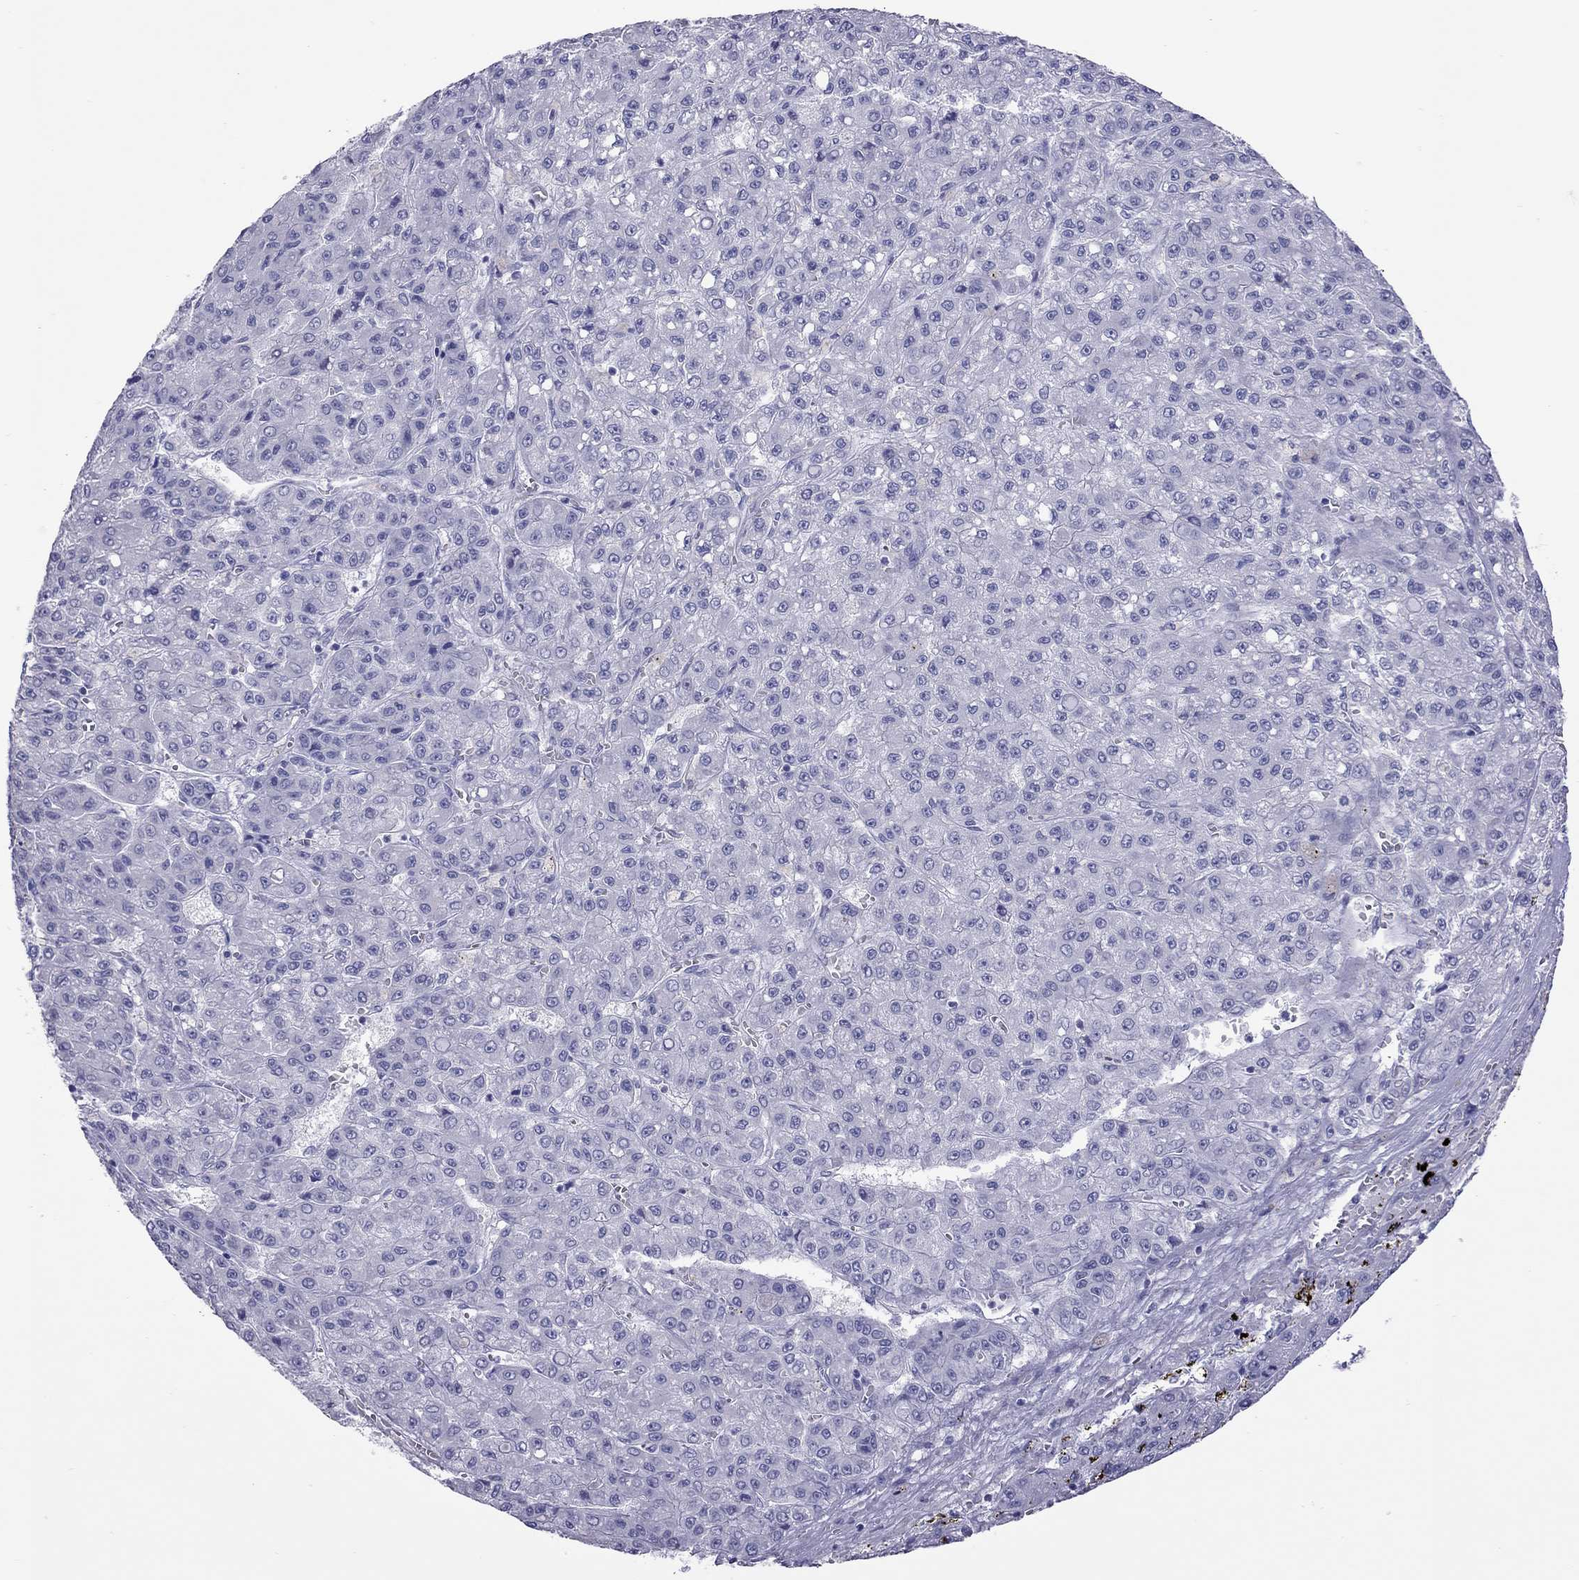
{"staining": {"intensity": "negative", "quantity": "none", "location": "none"}, "tissue": "liver cancer", "cell_type": "Tumor cells", "image_type": "cancer", "snomed": [{"axis": "morphology", "description": "Carcinoma, Hepatocellular, NOS"}, {"axis": "topography", "description": "Liver"}], "caption": "DAB (3,3'-diaminobenzidine) immunohistochemical staining of liver hepatocellular carcinoma exhibits no significant staining in tumor cells.", "gene": "STAG3", "patient": {"sex": "male", "age": 70}}